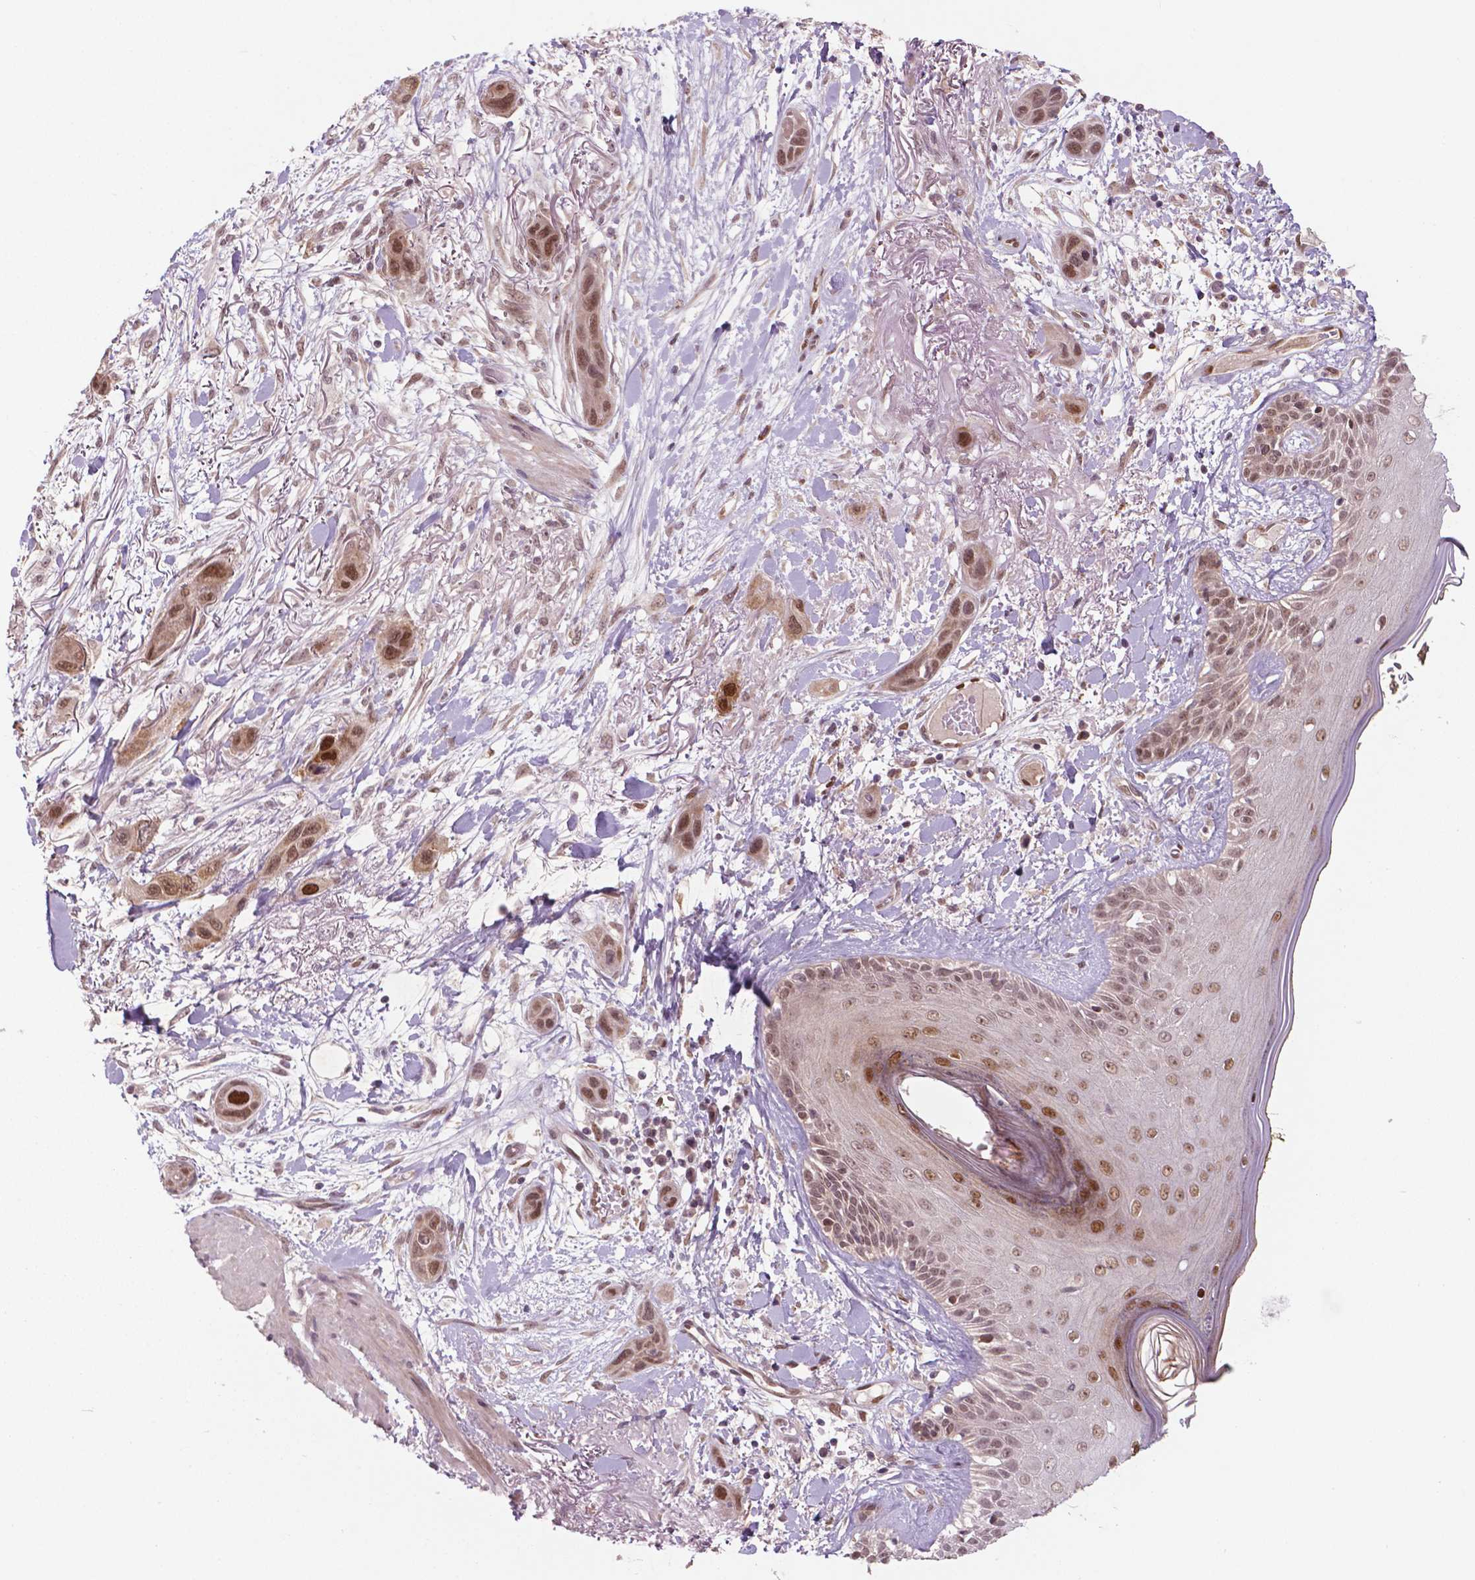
{"staining": {"intensity": "moderate", "quantity": ">75%", "location": "cytoplasmic/membranous,nuclear"}, "tissue": "skin cancer", "cell_type": "Tumor cells", "image_type": "cancer", "snomed": [{"axis": "morphology", "description": "Squamous cell carcinoma, NOS"}, {"axis": "topography", "description": "Skin"}], "caption": "High-magnification brightfield microscopy of skin cancer (squamous cell carcinoma) stained with DAB (3,3'-diaminobenzidine) (brown) and counterstained with hematoxylin (blue). tumor cells exhibit moderate cytoplasmic/membranous and nuclear positivity is seen in about>75% of cells.", "gene": "NFAT5", "patient": {"sex": "male", "age": 79}}